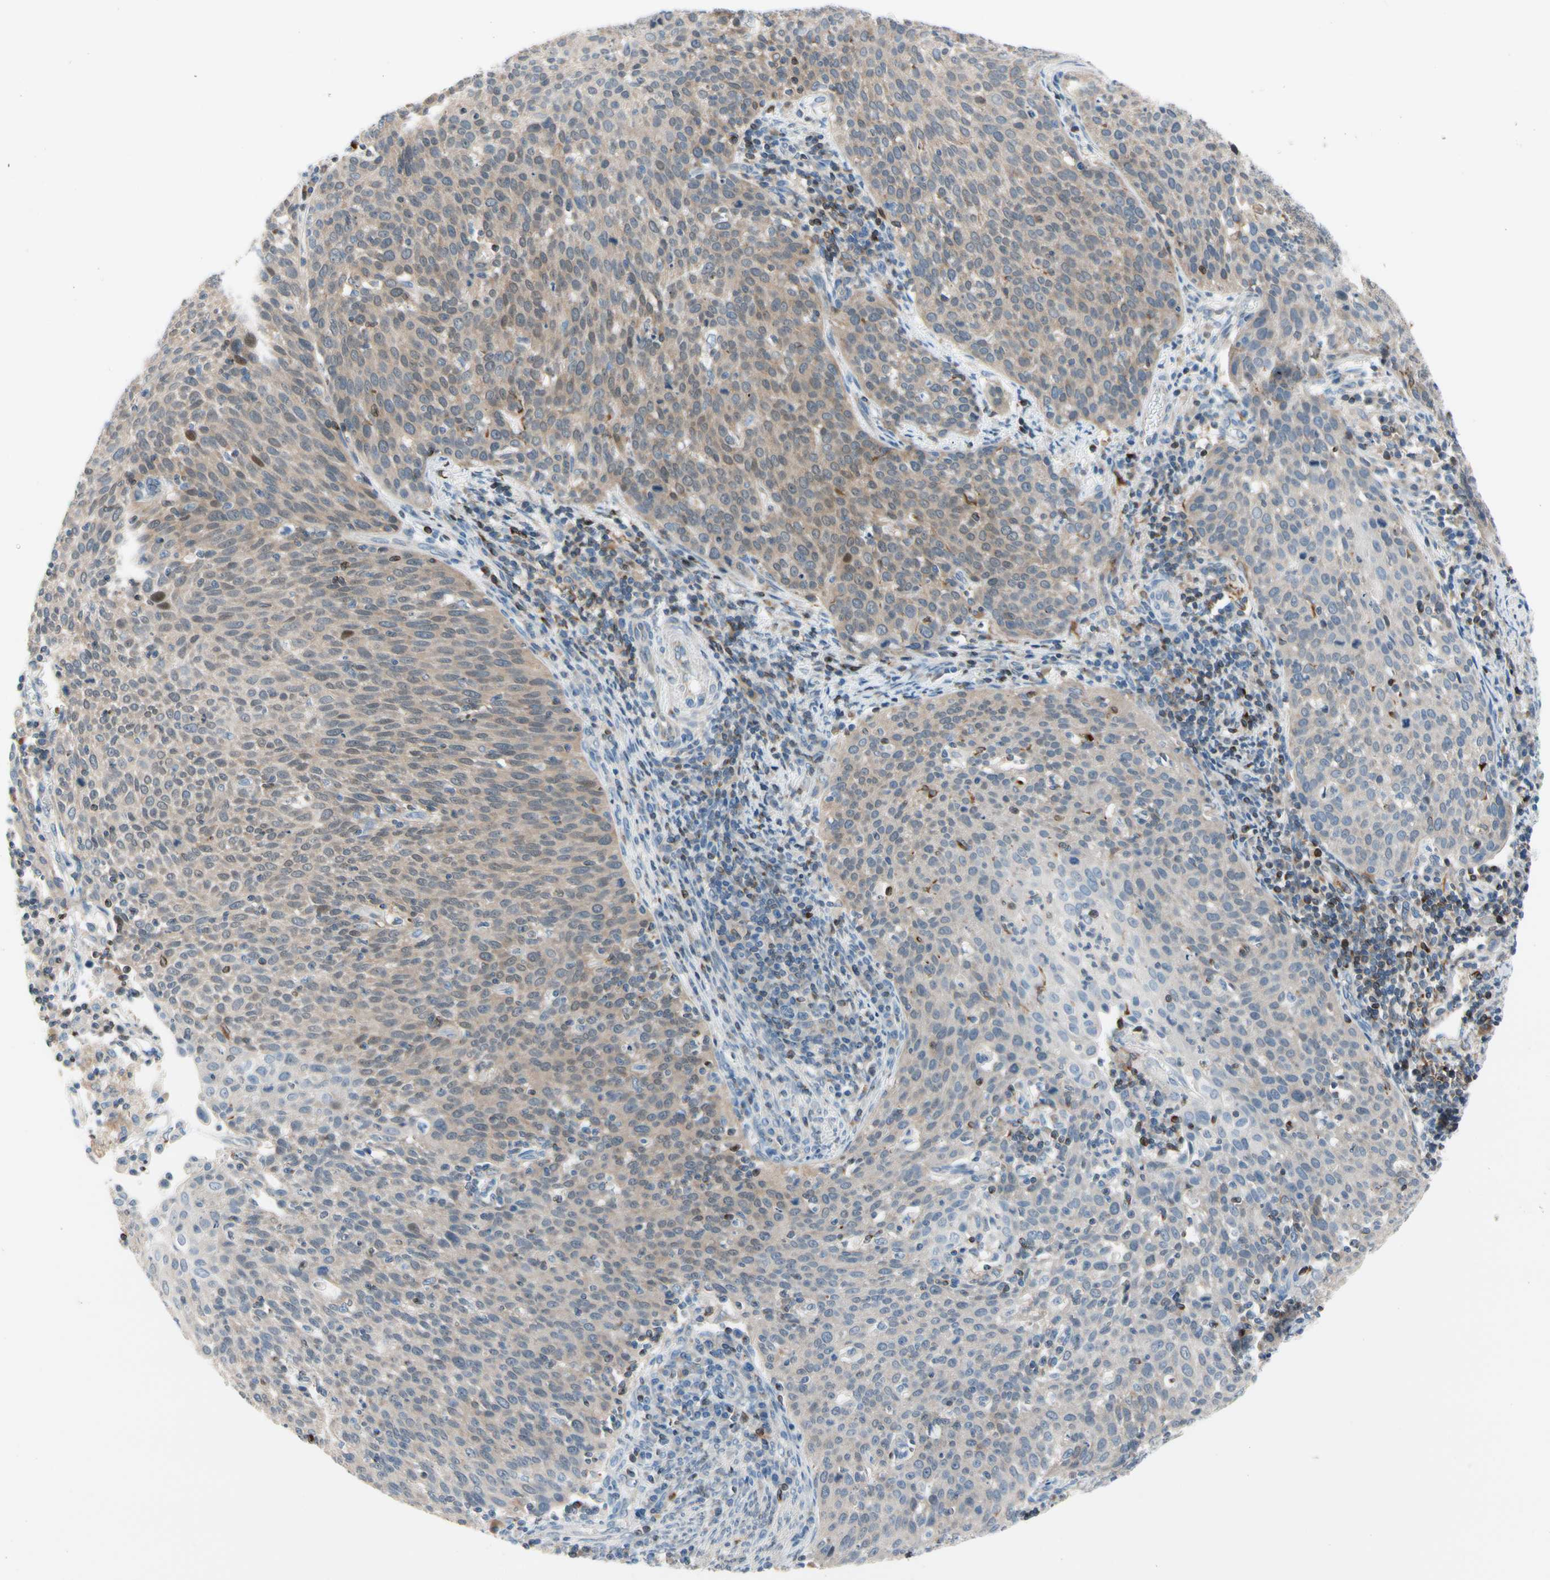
{"staining": {"intensity": "weak", "quantity": ">75%", "location": "cytoplasmic/membranous"}, "tissue": "cervical cancer", "cell_type": "Tumor cells", "image_type": "cancer", "snomed": [{"axis": "morphology", "description": "Squamous cell carcinoma, NOS"}, {"axis": "topography", "description": "Cervix"}], "caption": "Squamous cell carcinoma (cervical) stained with DAB IHC reveals low levels of weak cytoplasmic/membranous positivity in about >75% of tumor cells.", "gene": "MAP3K3", "patient": {"sex": "female", "age": 38}}